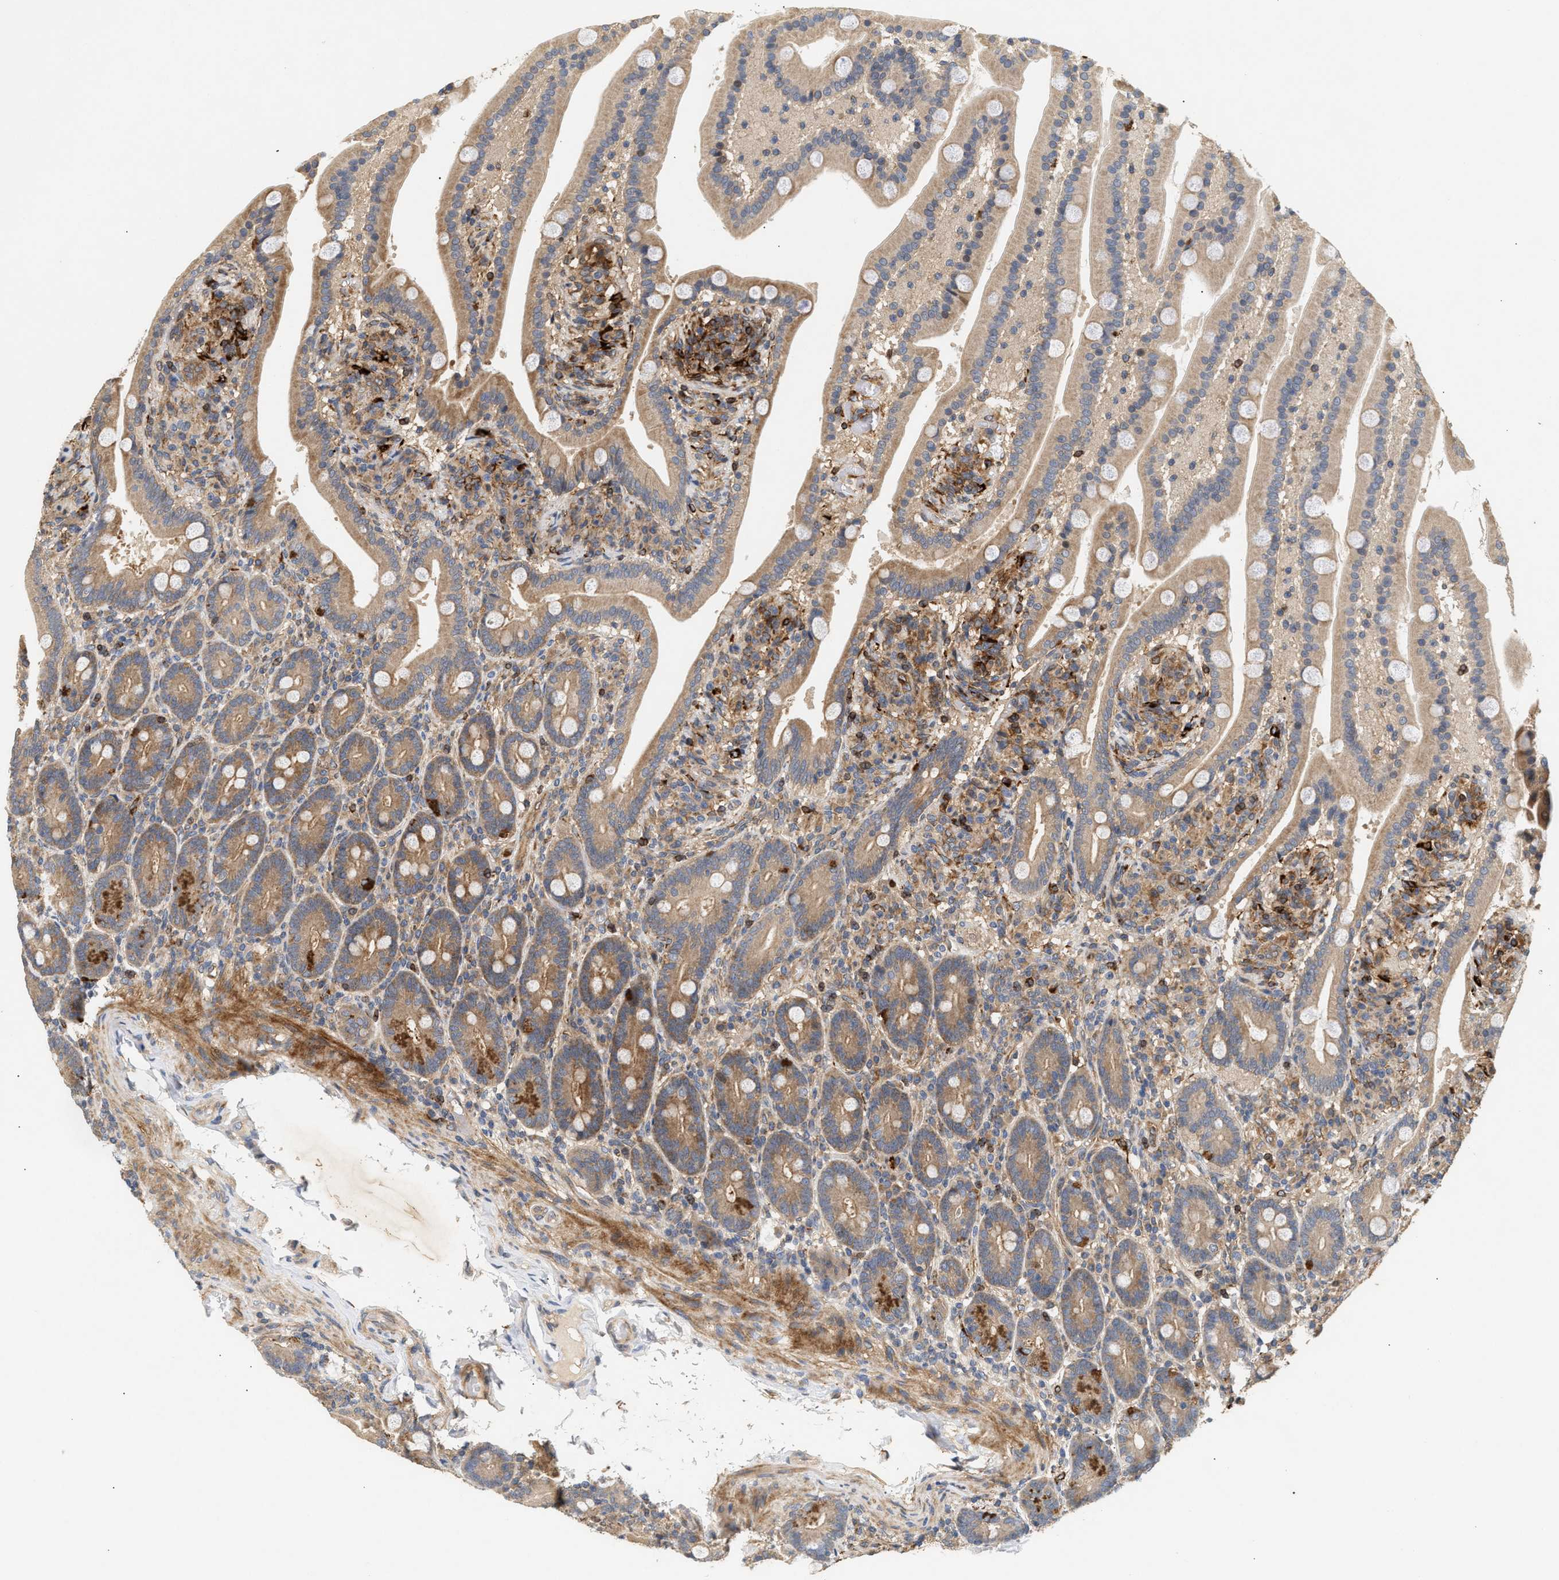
{"staining": {"intensity": "moderate", "quantity": ">75%", "location": "cytoplasmic/membranous"}, "tissue": "duodenum", "cell_type": "Glandular cells", "image_type": "normal", "snomed": [{"axis": "morphology", "description": "Normal tissue, NOS"}, {"axis": "topography", "description": "Duodenum"}], "caption": "Glandular cells reveal moderate cytoplasmic/membranous staining in approximately >75% of cells in benign duodenum. (brown staining indicates protein expression, while blue staining denotes nuclei).", "gene": "PLCD1", "patient": {"sex": "male", "age": 54}}